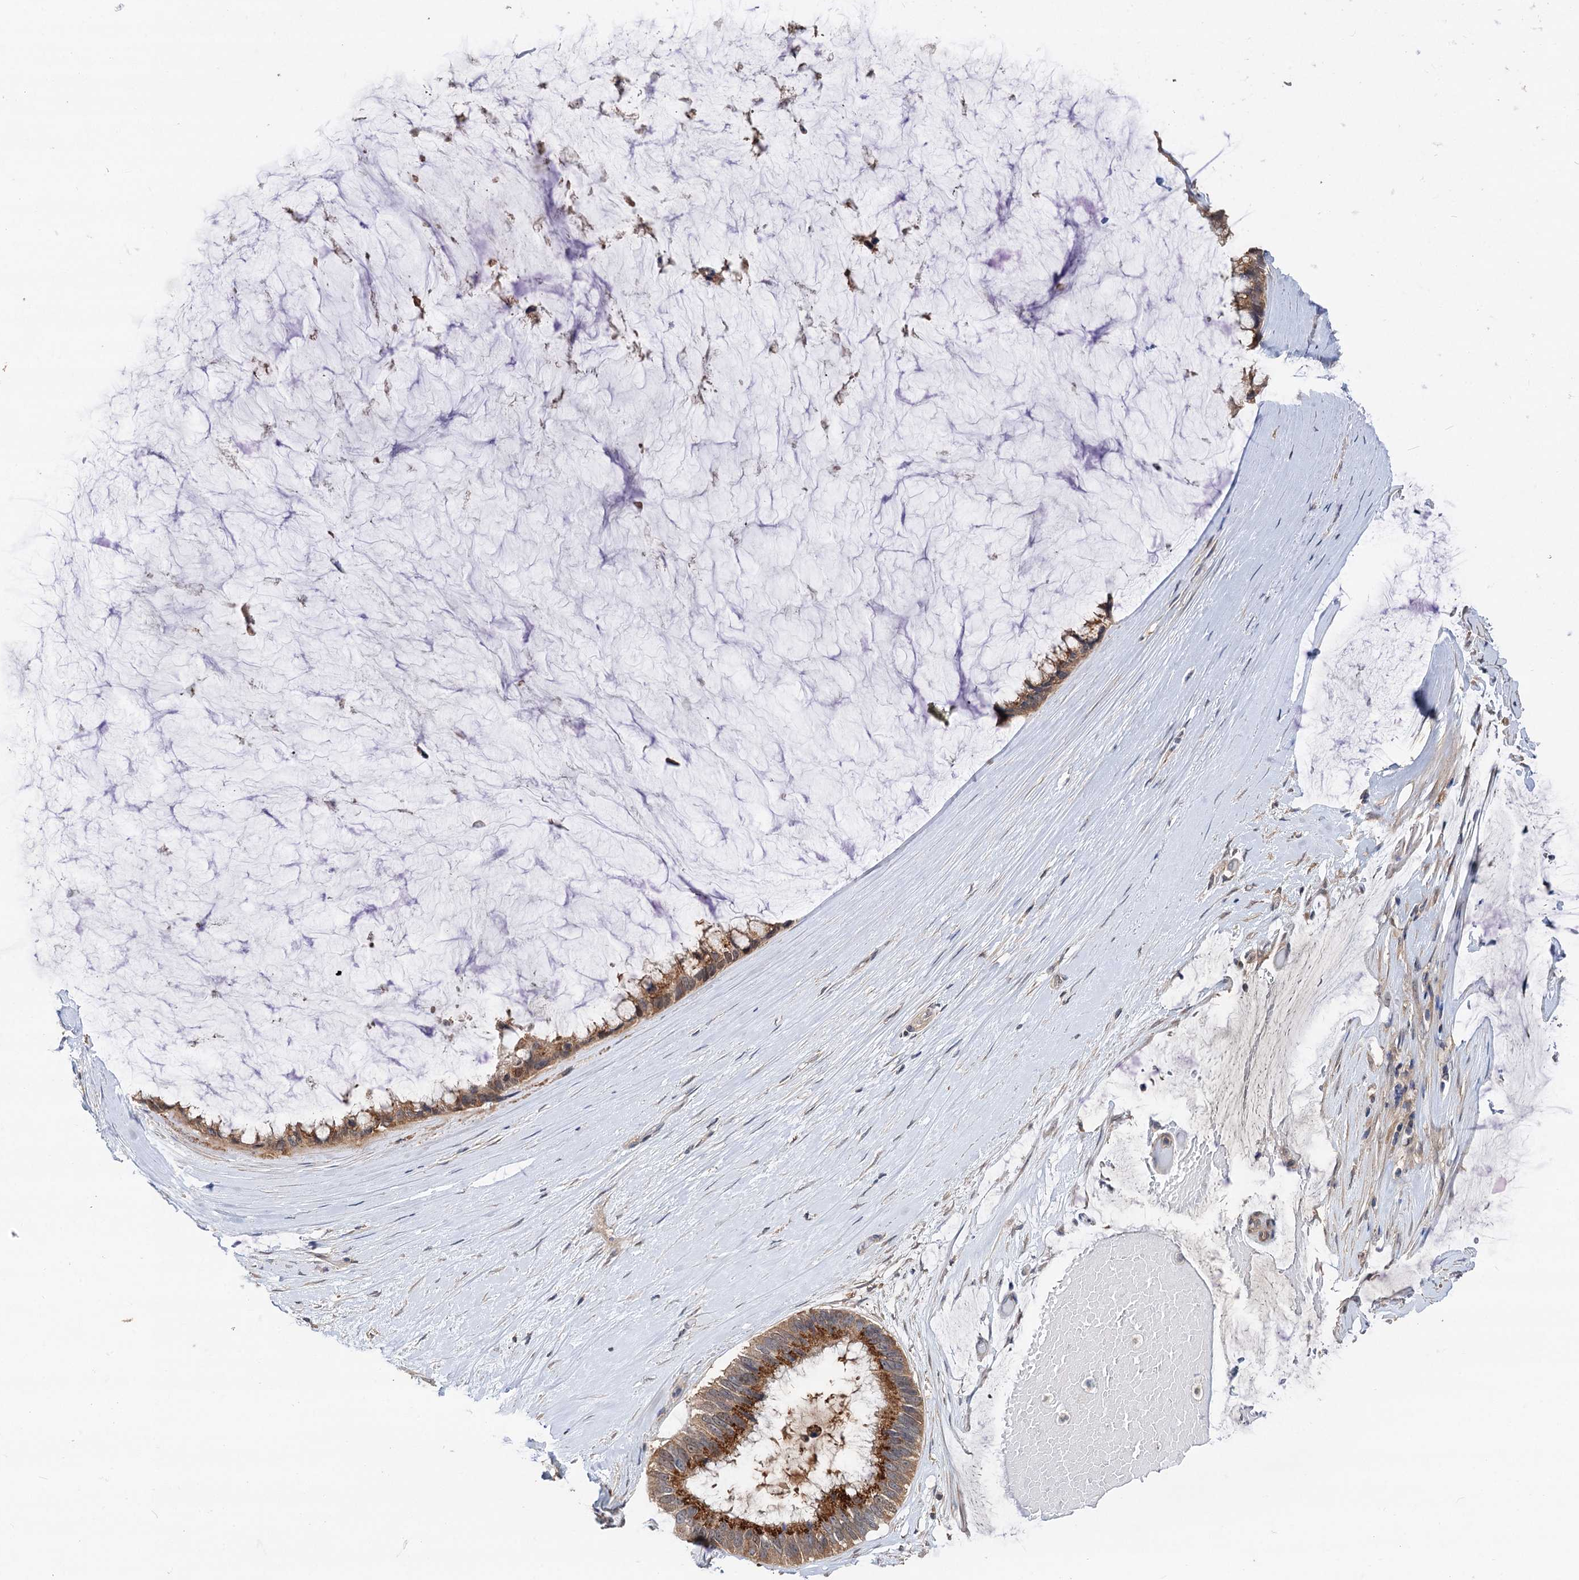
{"staining": {"intensity": "strong", "quantity": ">75%", "location": "cytoplasmic/membranous"}, "tissue": "ovarian cancer", "cell_type": "Tumor cells", "image_type": "cancer", "snomed": [{"axis": "morphology", "description": "Cystadenocarcinoma, mucinous, NOS"}, {"axis": "topography", "description": "Ovary"}], "caption": "Brown immunohistochemical staining in mucinous cystadenocarcinoma (ovarian) demonstrates strong cytoplasmic/membranous staining in about >75% of tumor cells. The protein of interest is shown in brown color, while the nuclei are stained blue.", "gene": "NUDCD2", "patient": {"sex": "female", "age": 39}}